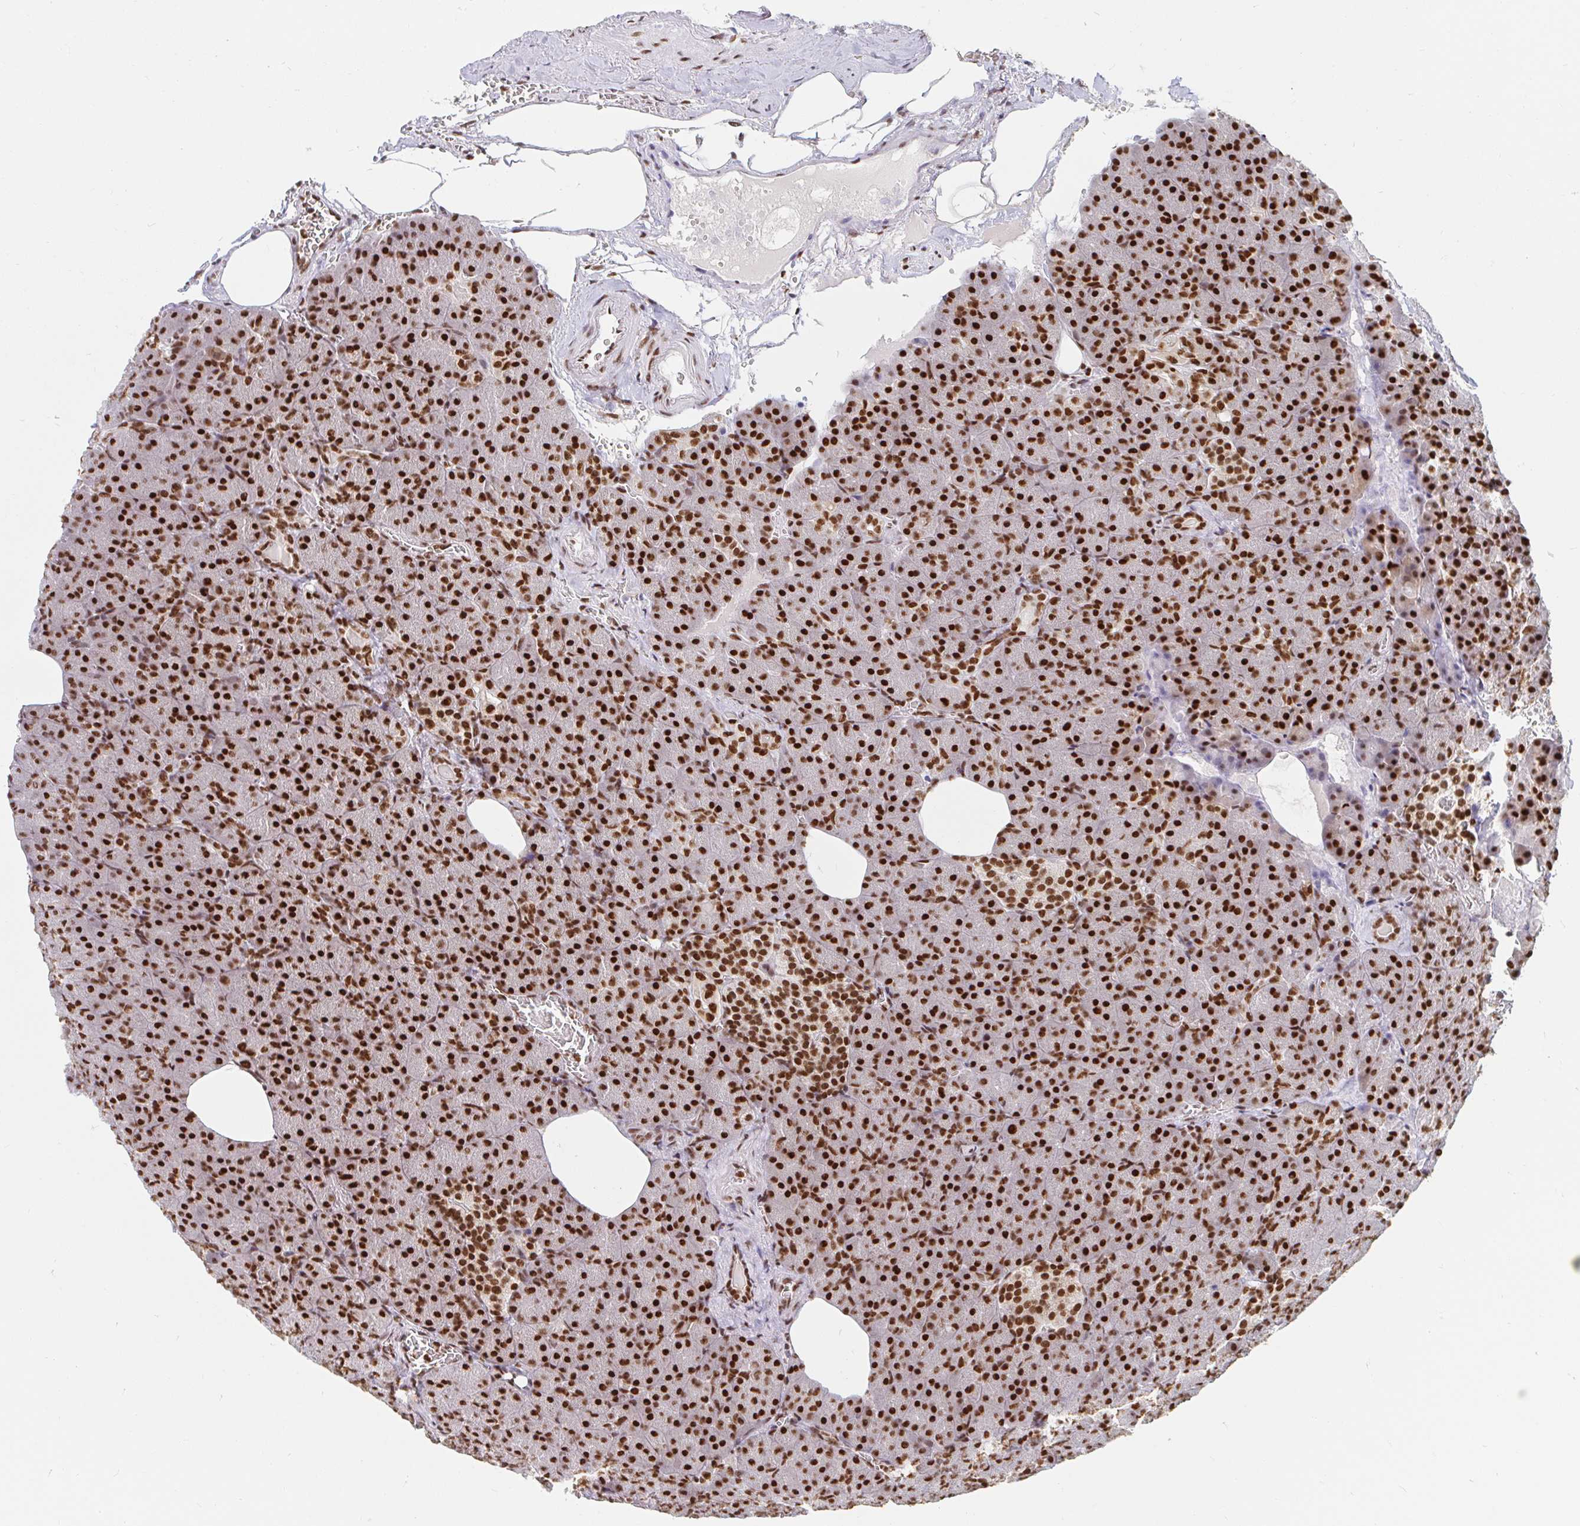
{"staining": {"intensity": "strong", "quantity": ">75%", "location": "nuclear"}, "tissue": "pancreas", "cell_type": "Exocrine glandular cells", "image_type": "normal", "snomed": [{"axis": "morphology", "description": "Normal tissue, NOS"}, {"axis": "topography", "description": "Pancreas"}], "caption": "Protein positivity by IHC exhibits strong nuclear staining in approximately >75% of exocrine glandular cells in benign pancreas. The protein is stained brown, and the nuclei are stained in blue (DAB (3,3'-diaminobenzidine) IHC with brightfield microscopy, high magnification).", "gene": "RBMXL1", "patient": {"sex": "female", "age": 74}}